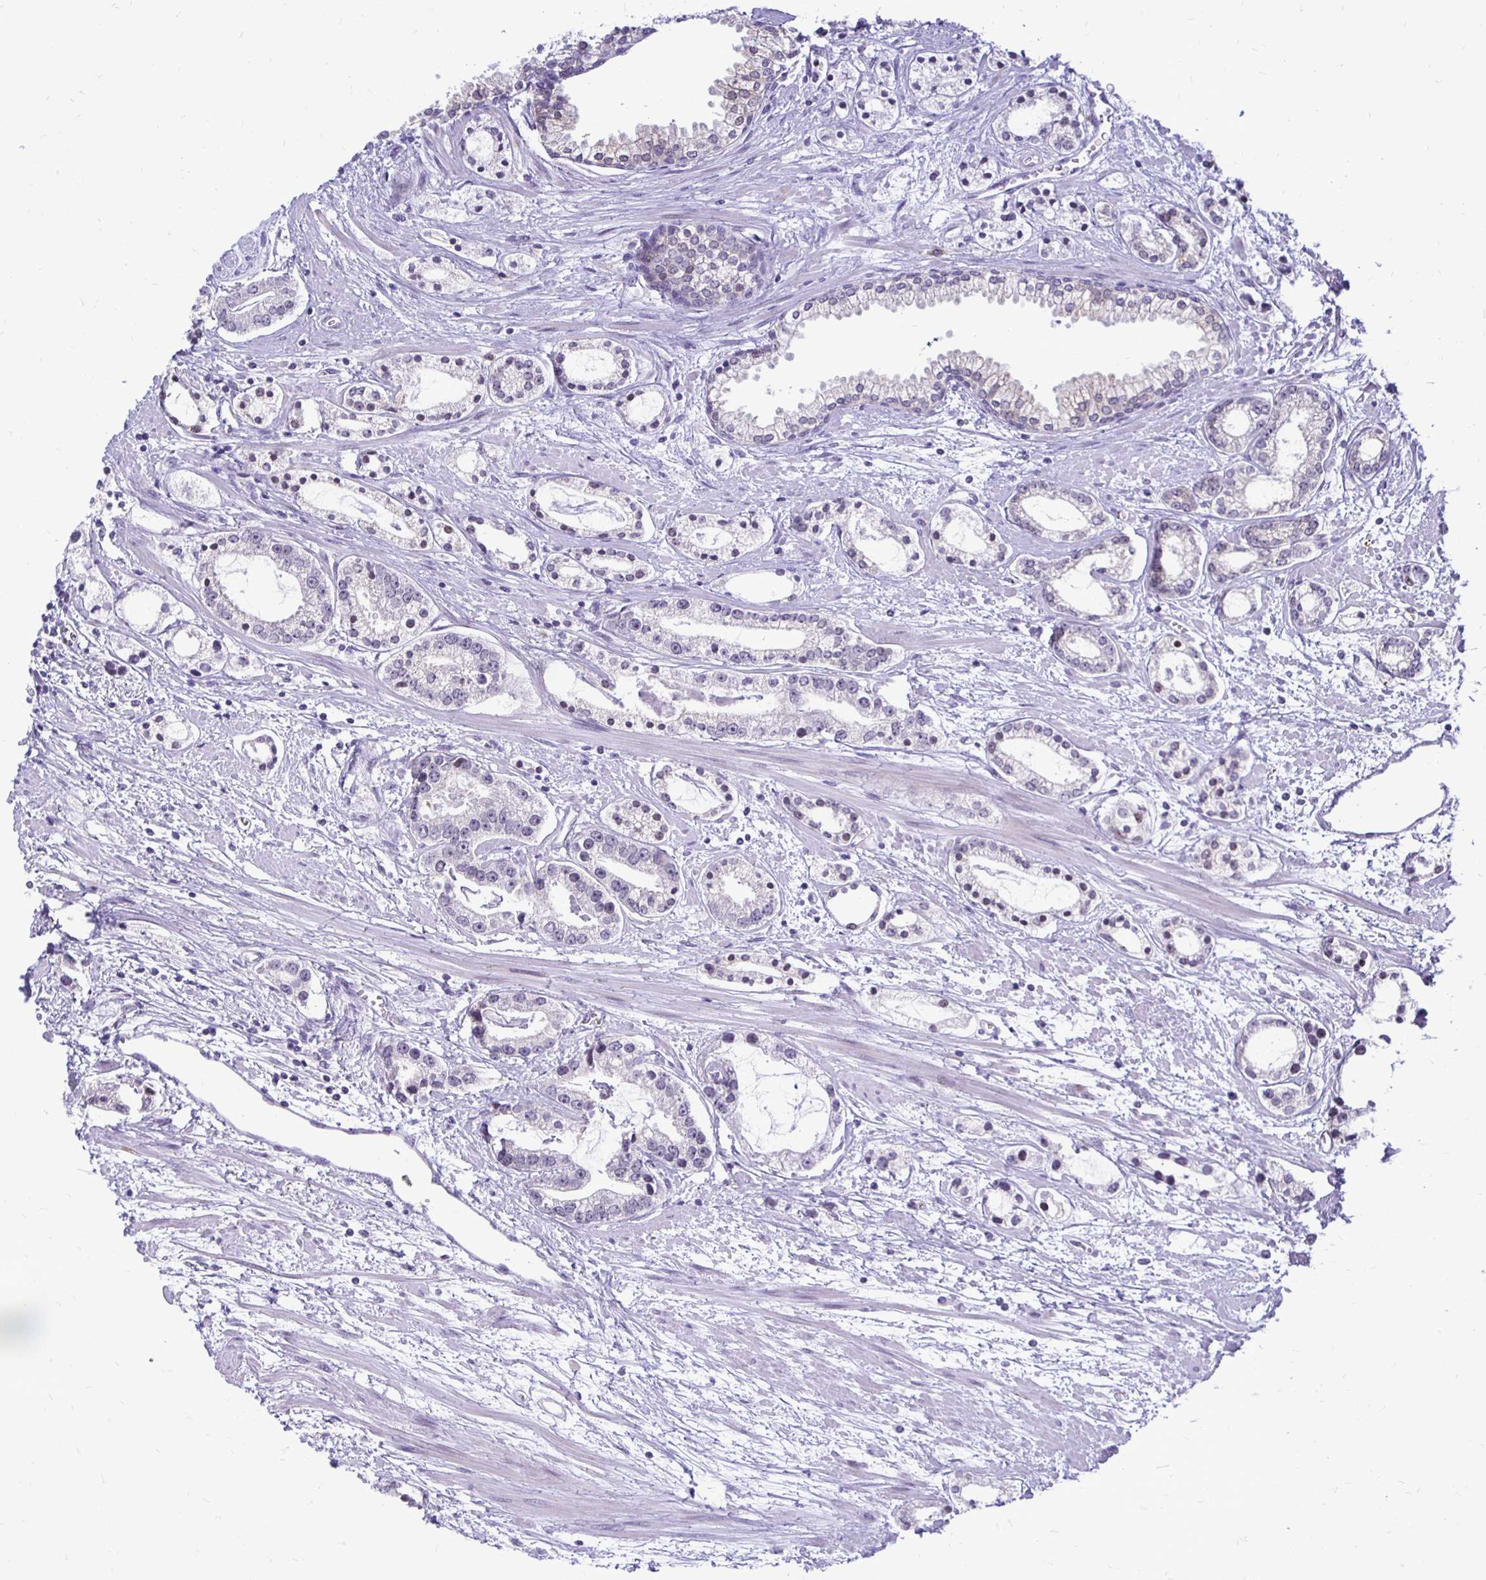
{"staining": {"intensity": "negative", "quantity": "none", "location": "none"}, "tissue": "prostate cancer", "cell_type": "Tumor cells", "image_type": "cancer", "snomed": [{"axis": "morphology", "description": "Adenocarcinoma, Medium grade"}, {"axis": "topography", "description": "Prostate"}], "caption": "Immunohistochemistry micrograph of neoplastic tissue: human prostate cancer (medium-grade adenocarcinoma) stained with DAB reveals no significant protein expression in tumor cells.", "gene": "EPYC", "patient": {"sex": "male", "age": 57}}